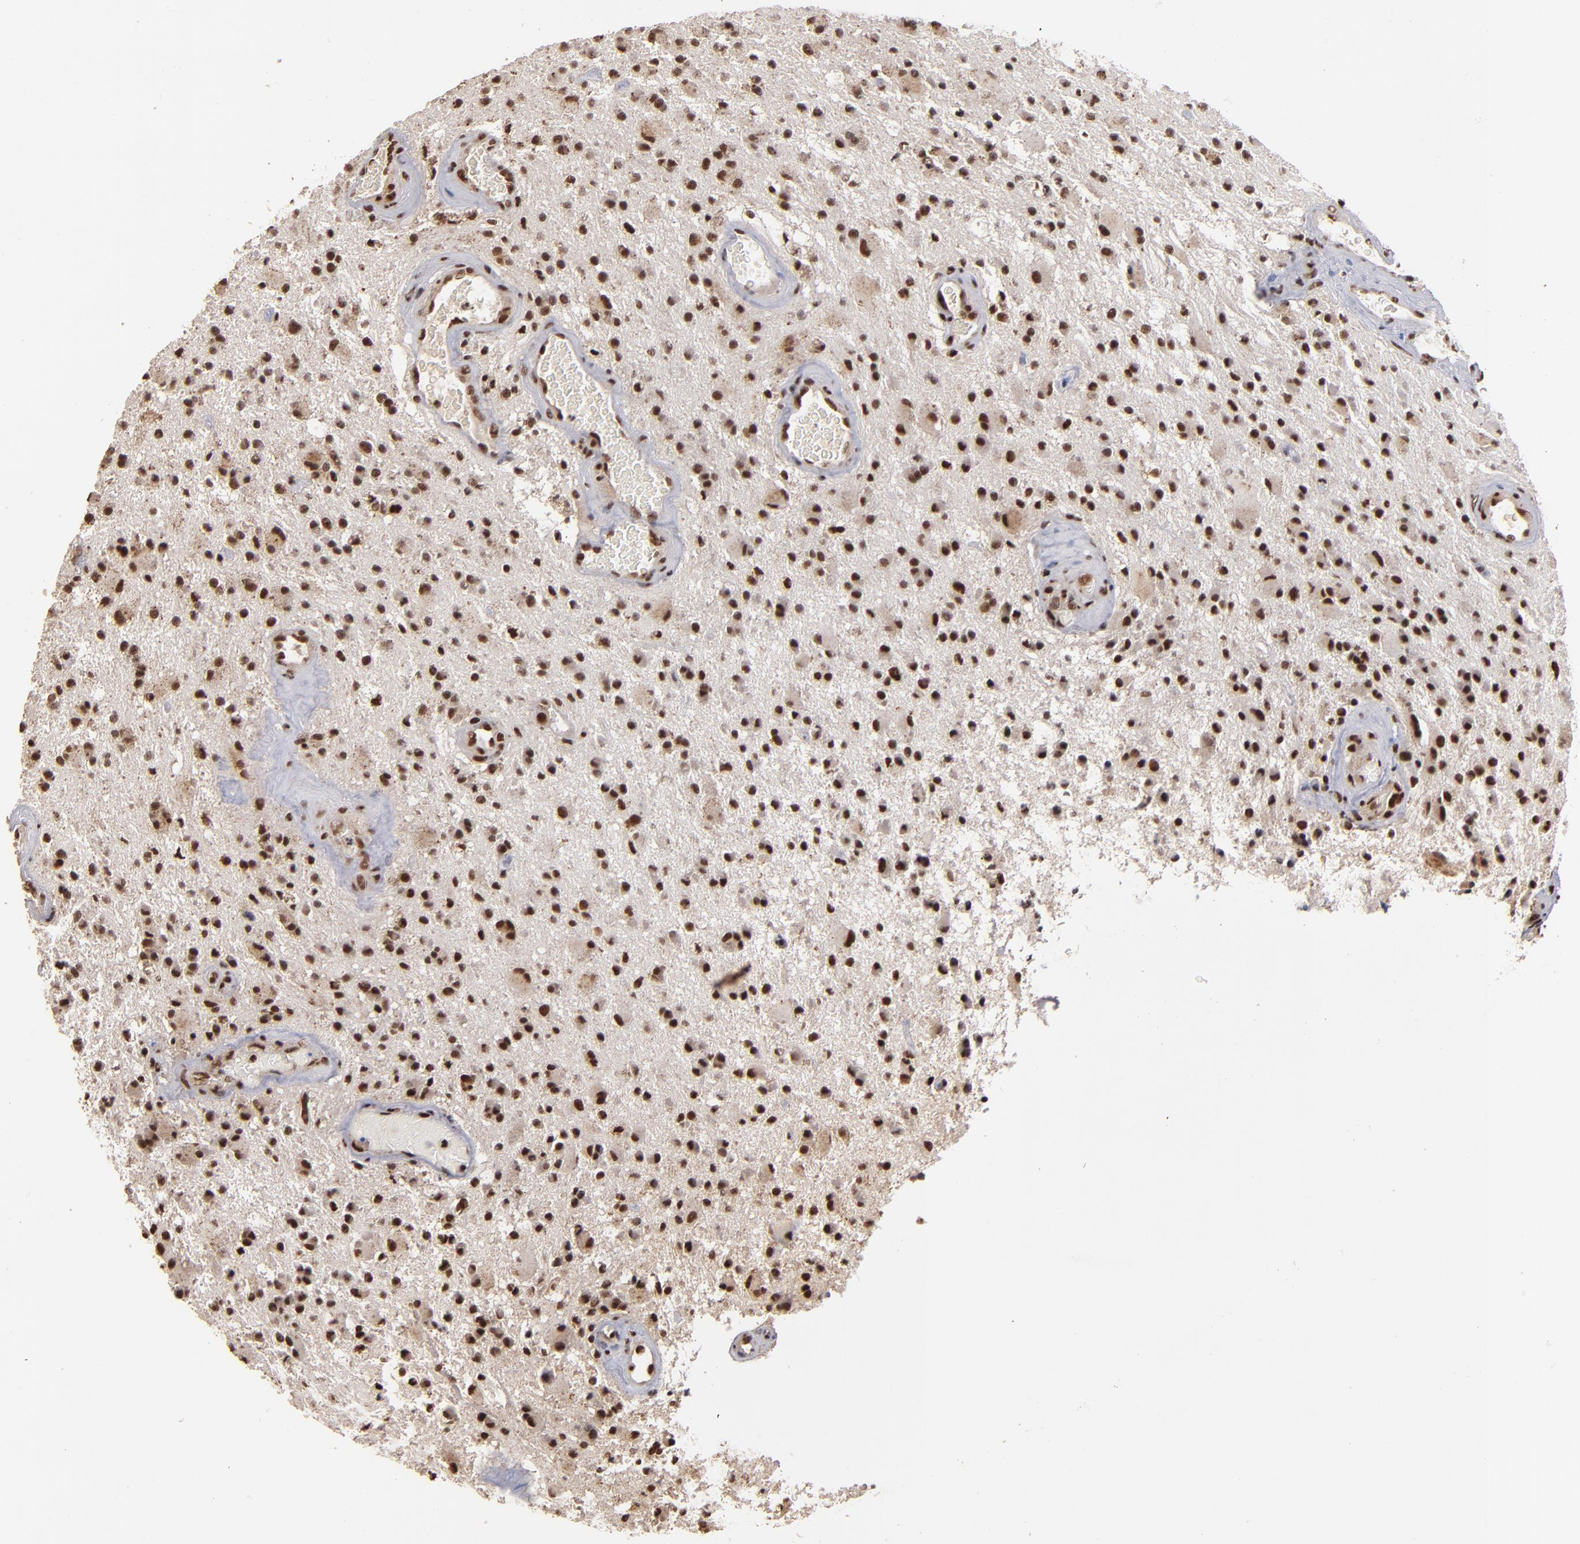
{"staining": {"intensity": "strong", "quantity": ">75%", "location": "nuclear"}, "tissue": "glioma", "cell_type": "Tumor cells", "image_type": "cancer", "snomed": [{"axis": "morphology", "description": "Glioma, malignant, Low grade"}, {"axis": "topography", "description": "Brain"}], "caption": "This histopathology image shows IHC staining of human glioma, with high strong nuclear expression in about >75% of tumor cells.", "gene": "SNW1", "patient": {"sex": "male", "age": 58}}